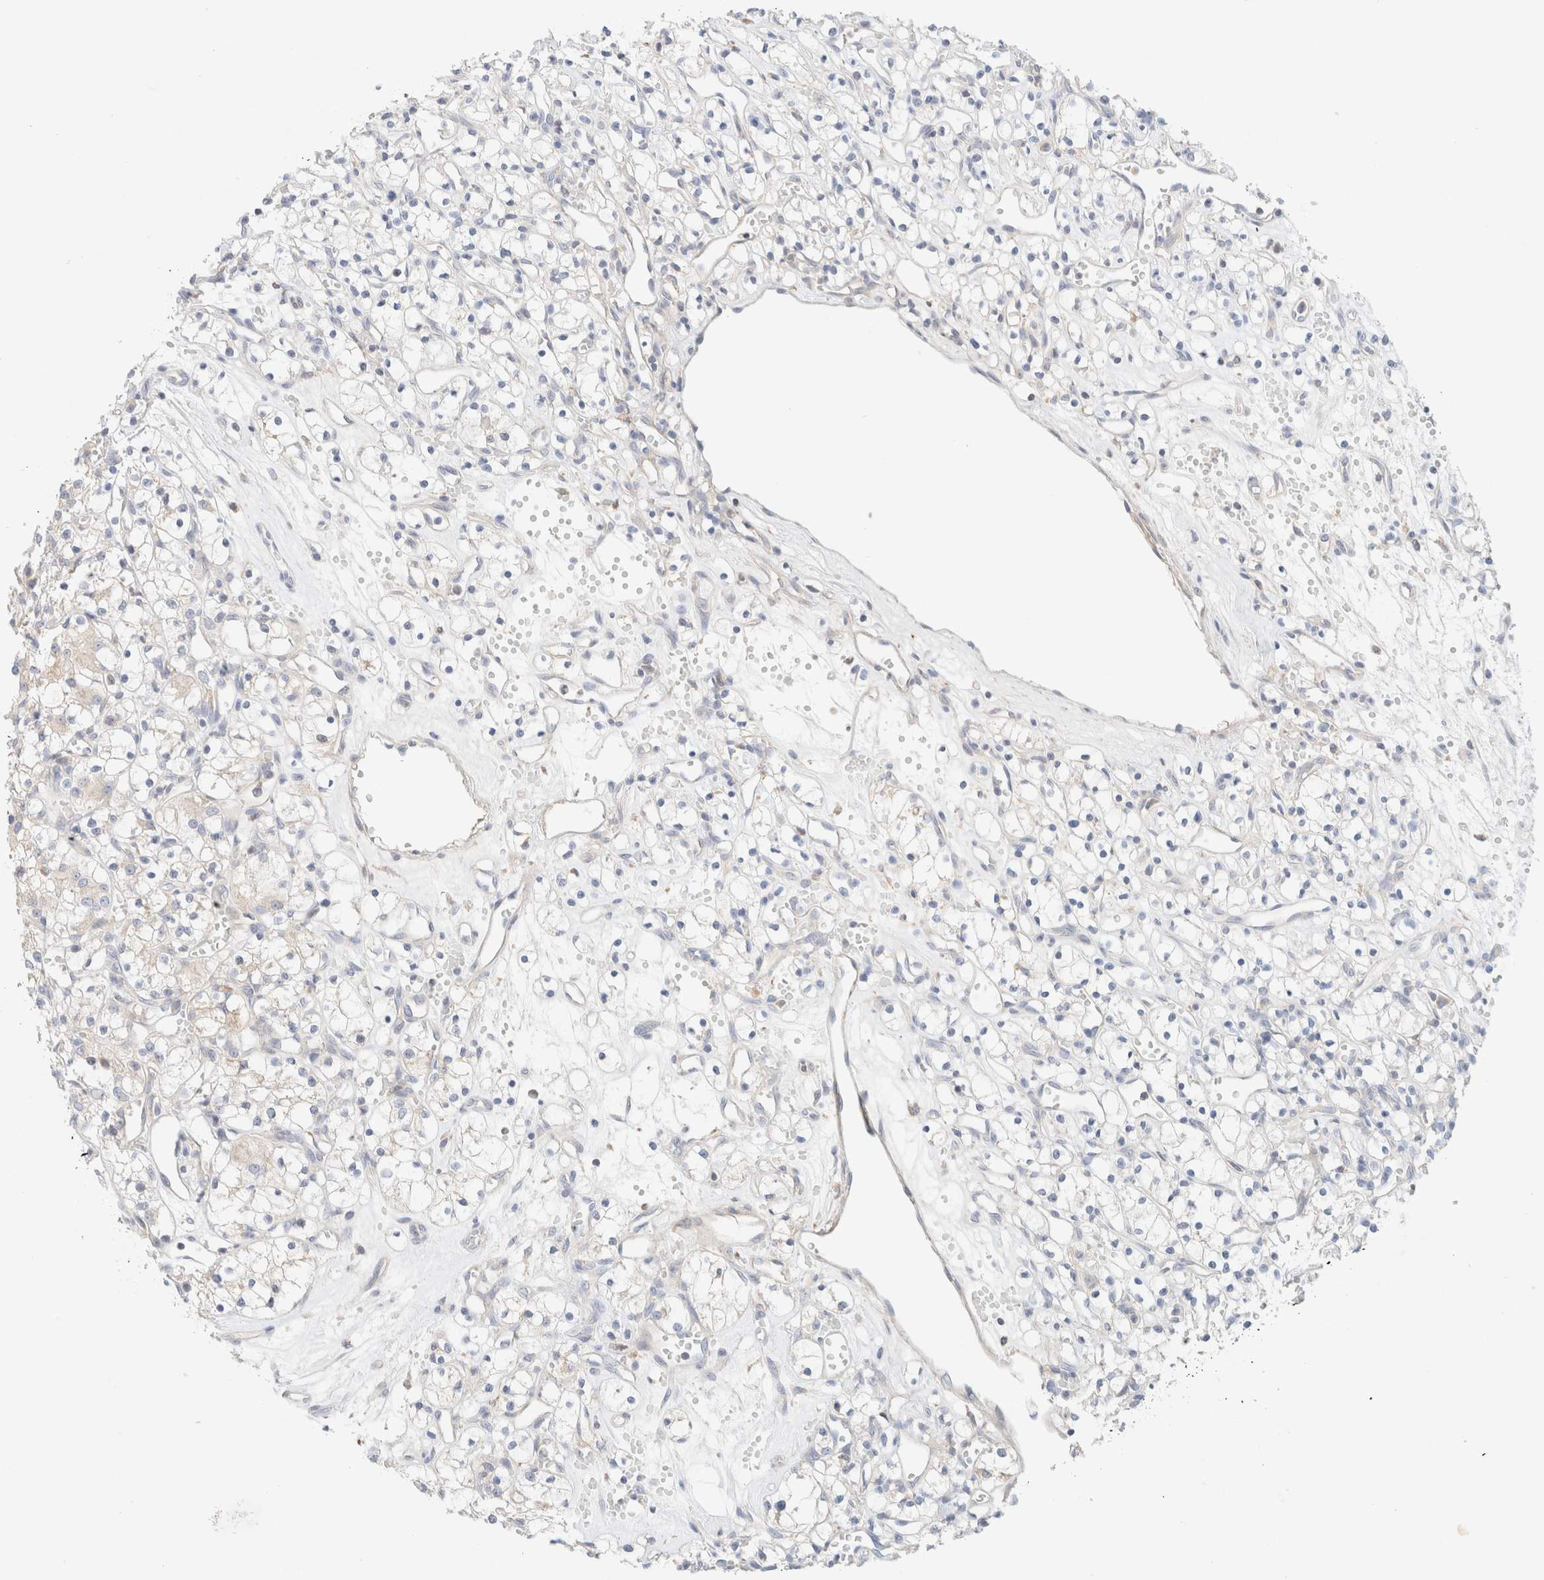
{"staining": {"intensity": "negative", "quantity": "none", "location": "none"}, "tissue": "renal cancer", "cell_type": "Tumor cells", "image_type": "cancer", "snomed": [{"axis": "morphology", "description": "Adenocarcinoma, NOS"}, {"axis": "topography", "description": "Kidney"}], "caption": "IHC of human renal cancer (adenocarcinoma) reveals no expression in tumor cells.", "gene": "SARM1", "patient": {"sex": "female", "age": 59}}